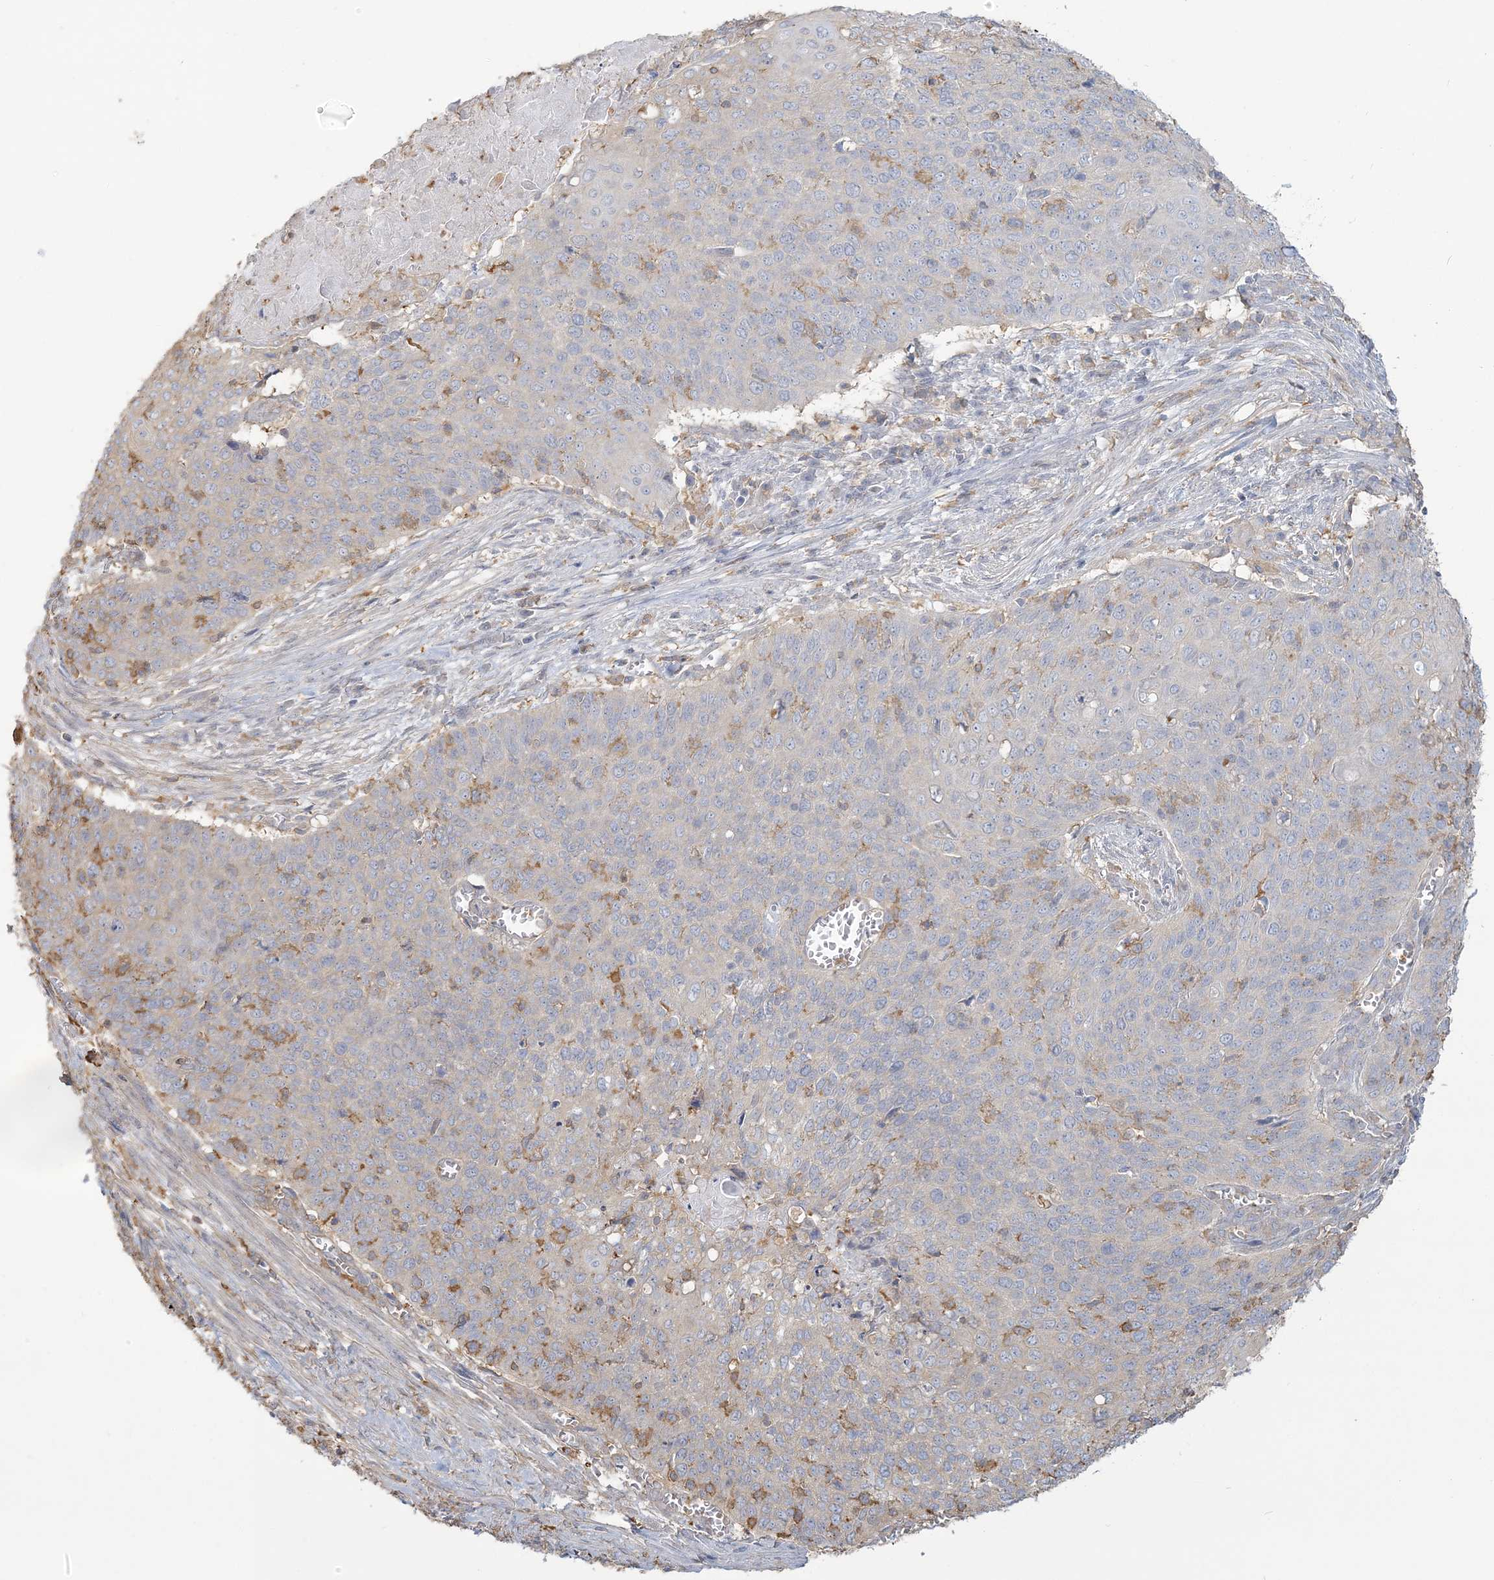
{"staining": {"intensity": "negative", "quantity": "none", "location": "none"}, "tissue": "cervical cancer", "cell_type": "Tumor cells", "image_type": "cancer", "snomed": [{"axis": "morphology", "description": "Squamous cell carcinoma, NOS"}, {"axis": "topography", "description": "Cervix"}], "caption": "High magnification brightfield microscopy of cervical cancer stained with DAB (3,3'-diaminobenzidine) (brown) and counterstained with hematoxylin (blue): tumor cells show no significant expression.", "gene": "ANKS1A", "patient": {"sex": "female", "age": 39}}